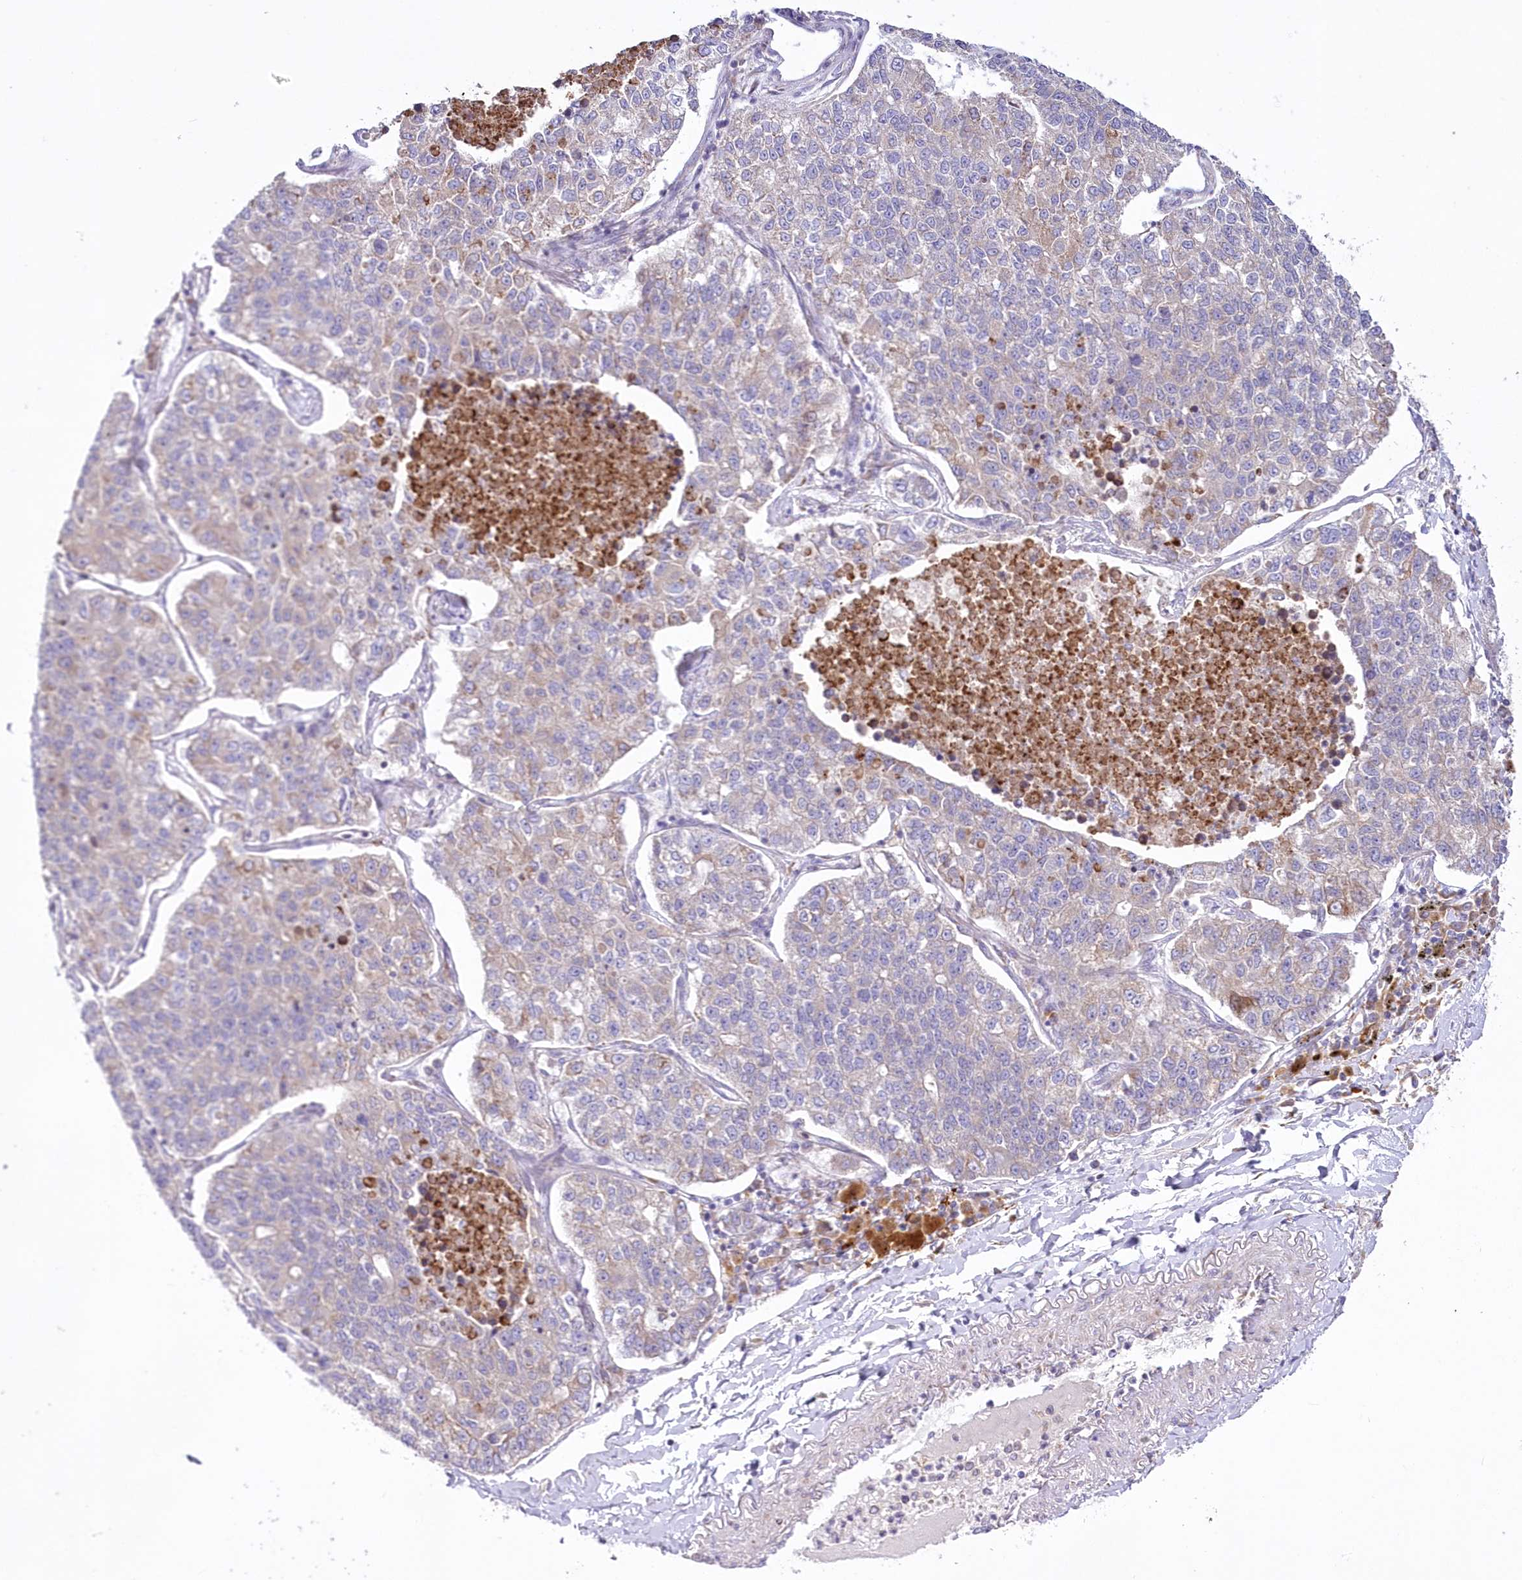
{"staining": {"intensity": "weak", "quantity": "<25%", "location": "cytoplasmic/membranous"}, "tissue": "lung cancer", "cell_type": "Tumor cells", "image_type": "cancer", "snomed": [{"axis": "morphology", "description": "Adenocarcinoma, NOS"}, {"axis": "topography", "description": "Lung"}], "caption": "Tumor cells are negative for protein expression in human adenocarcinoma (lung).", "gene": "ARFGEF3", "patient": {"sex": "male", "age": 49}}